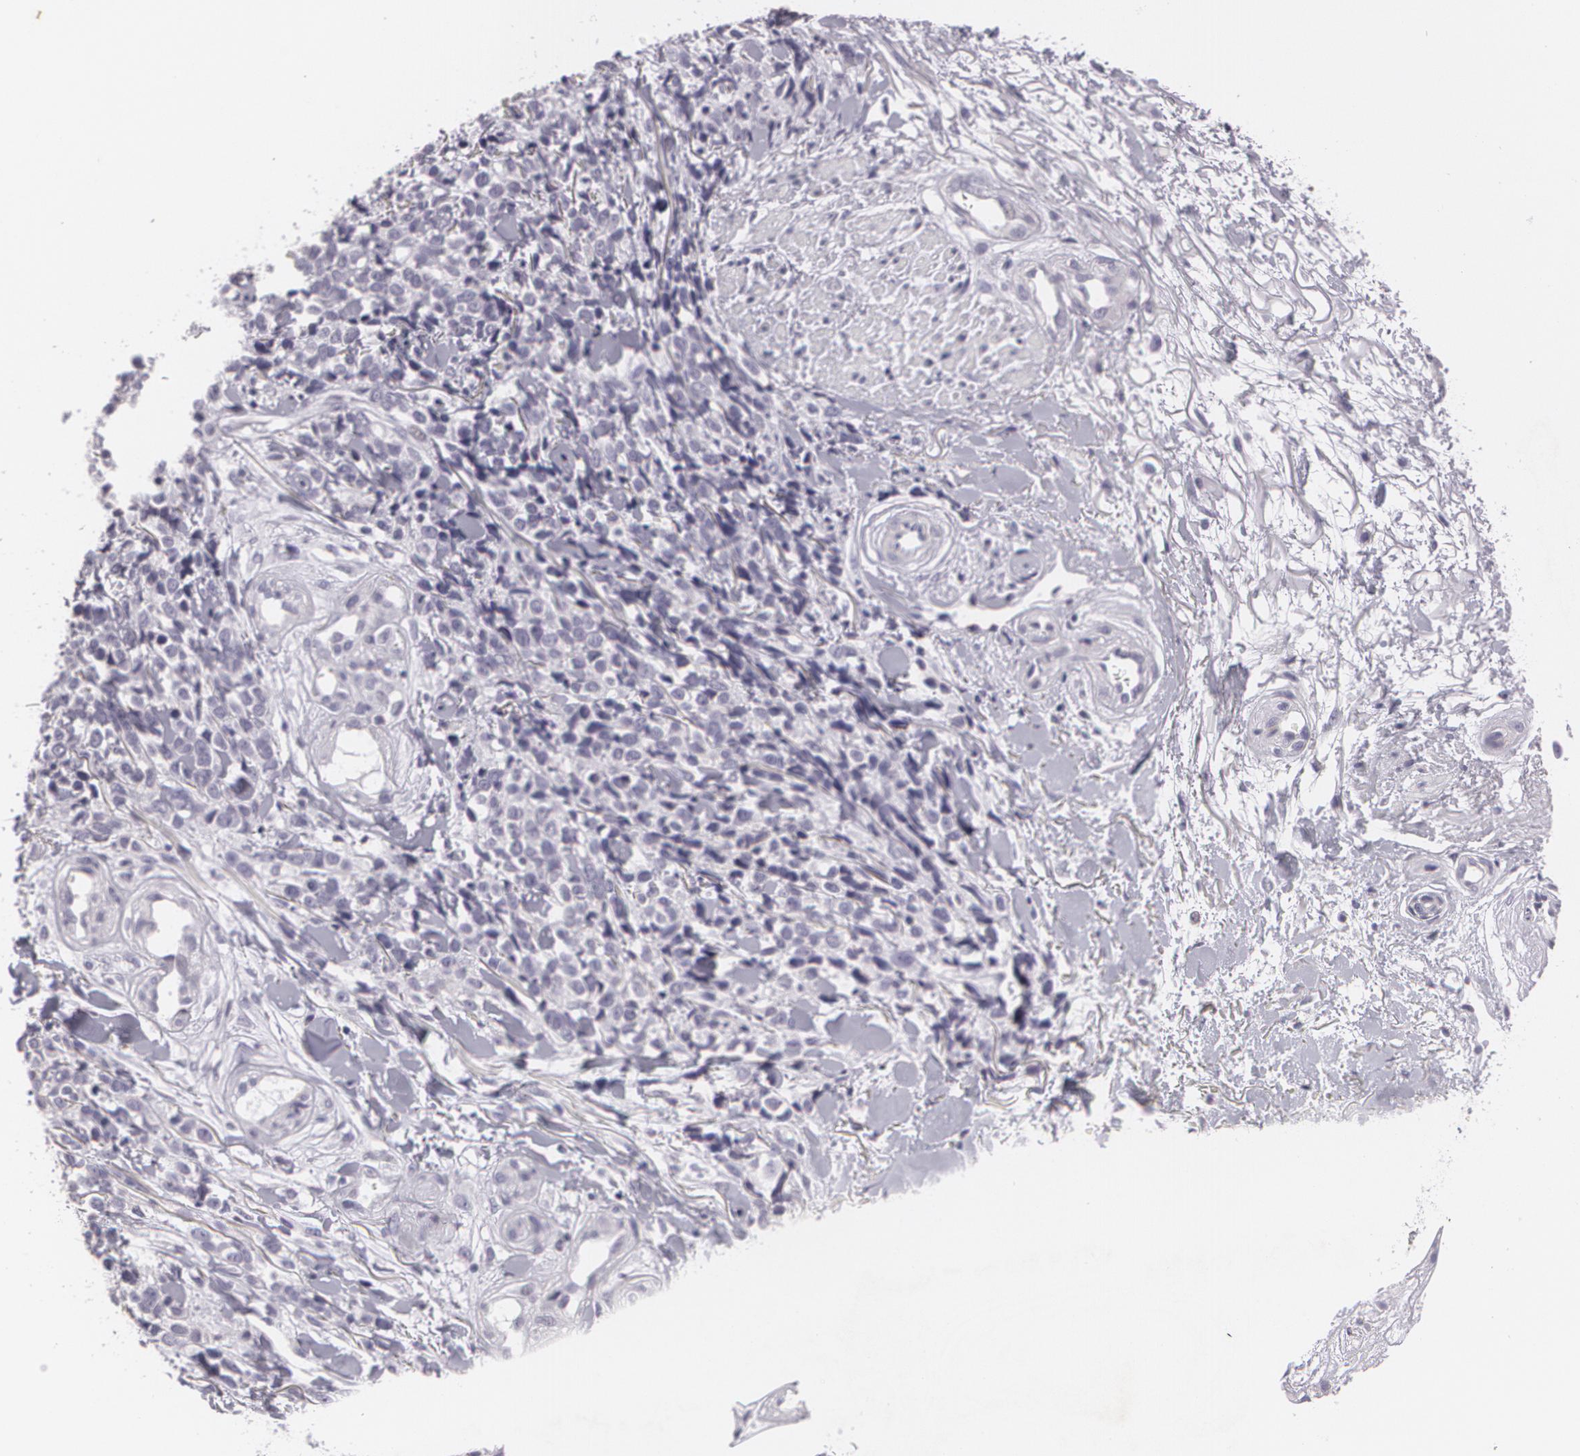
{"staining": {"intensity": "negative", "quantity": "none", "location": "none"}, "tissue": "melanoma", "cell_type": "Tumor cells", "image_type": "cancer", "snomed": [{"axis": "morphology", "description": "Malignant melanoma, NOS"}, {"axis": "topography", "description": "Skin"}], "caption": "Tumor cells are negative for brown protein staining in melanoma.", "gene": "MAP2", "patient": {"sex": "female", "age": 85}}